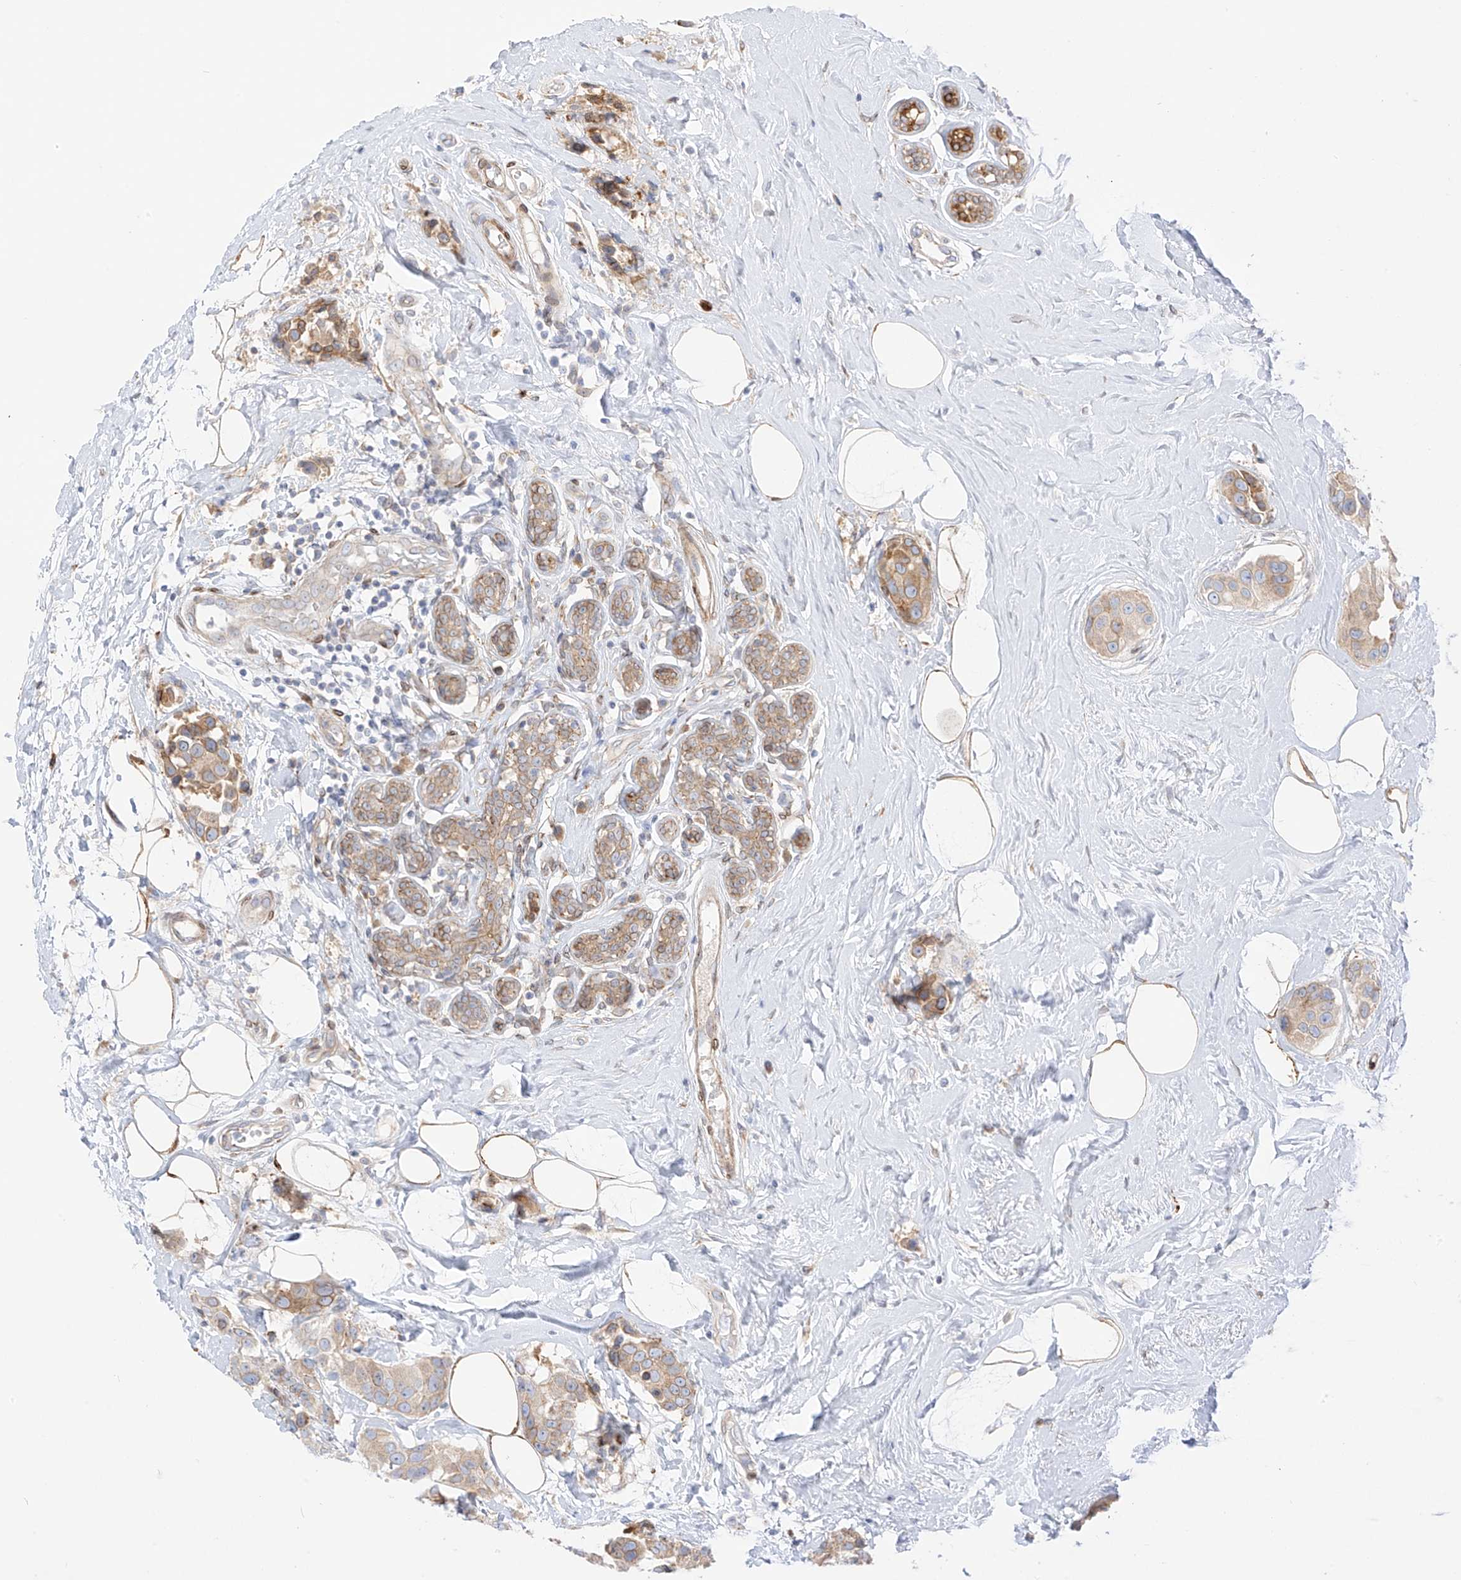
{"staining": {"intensity": "weak", "quantity": "25%-75%", "location": "cytoplasmic/membranous"}, "tissue": "breast cancer", "cell_type": "Tumor cells", "image_type": "cancer", "snomed": [{"axis": "morphology", "description": "Normal tissue, NOS"}, {"axis": "morphology", "description": "Duct carcinoma"}, {"axis": "topography", "description": "Breast"}], "caption": "Protein staining by immunohistochemistry shows weak cytoplasmic/membranous staining in about 25%-75% of tumor cells in breast cancer.", "gene": "PCYOX1", "patient": {"sex": "female", "age": 39}}